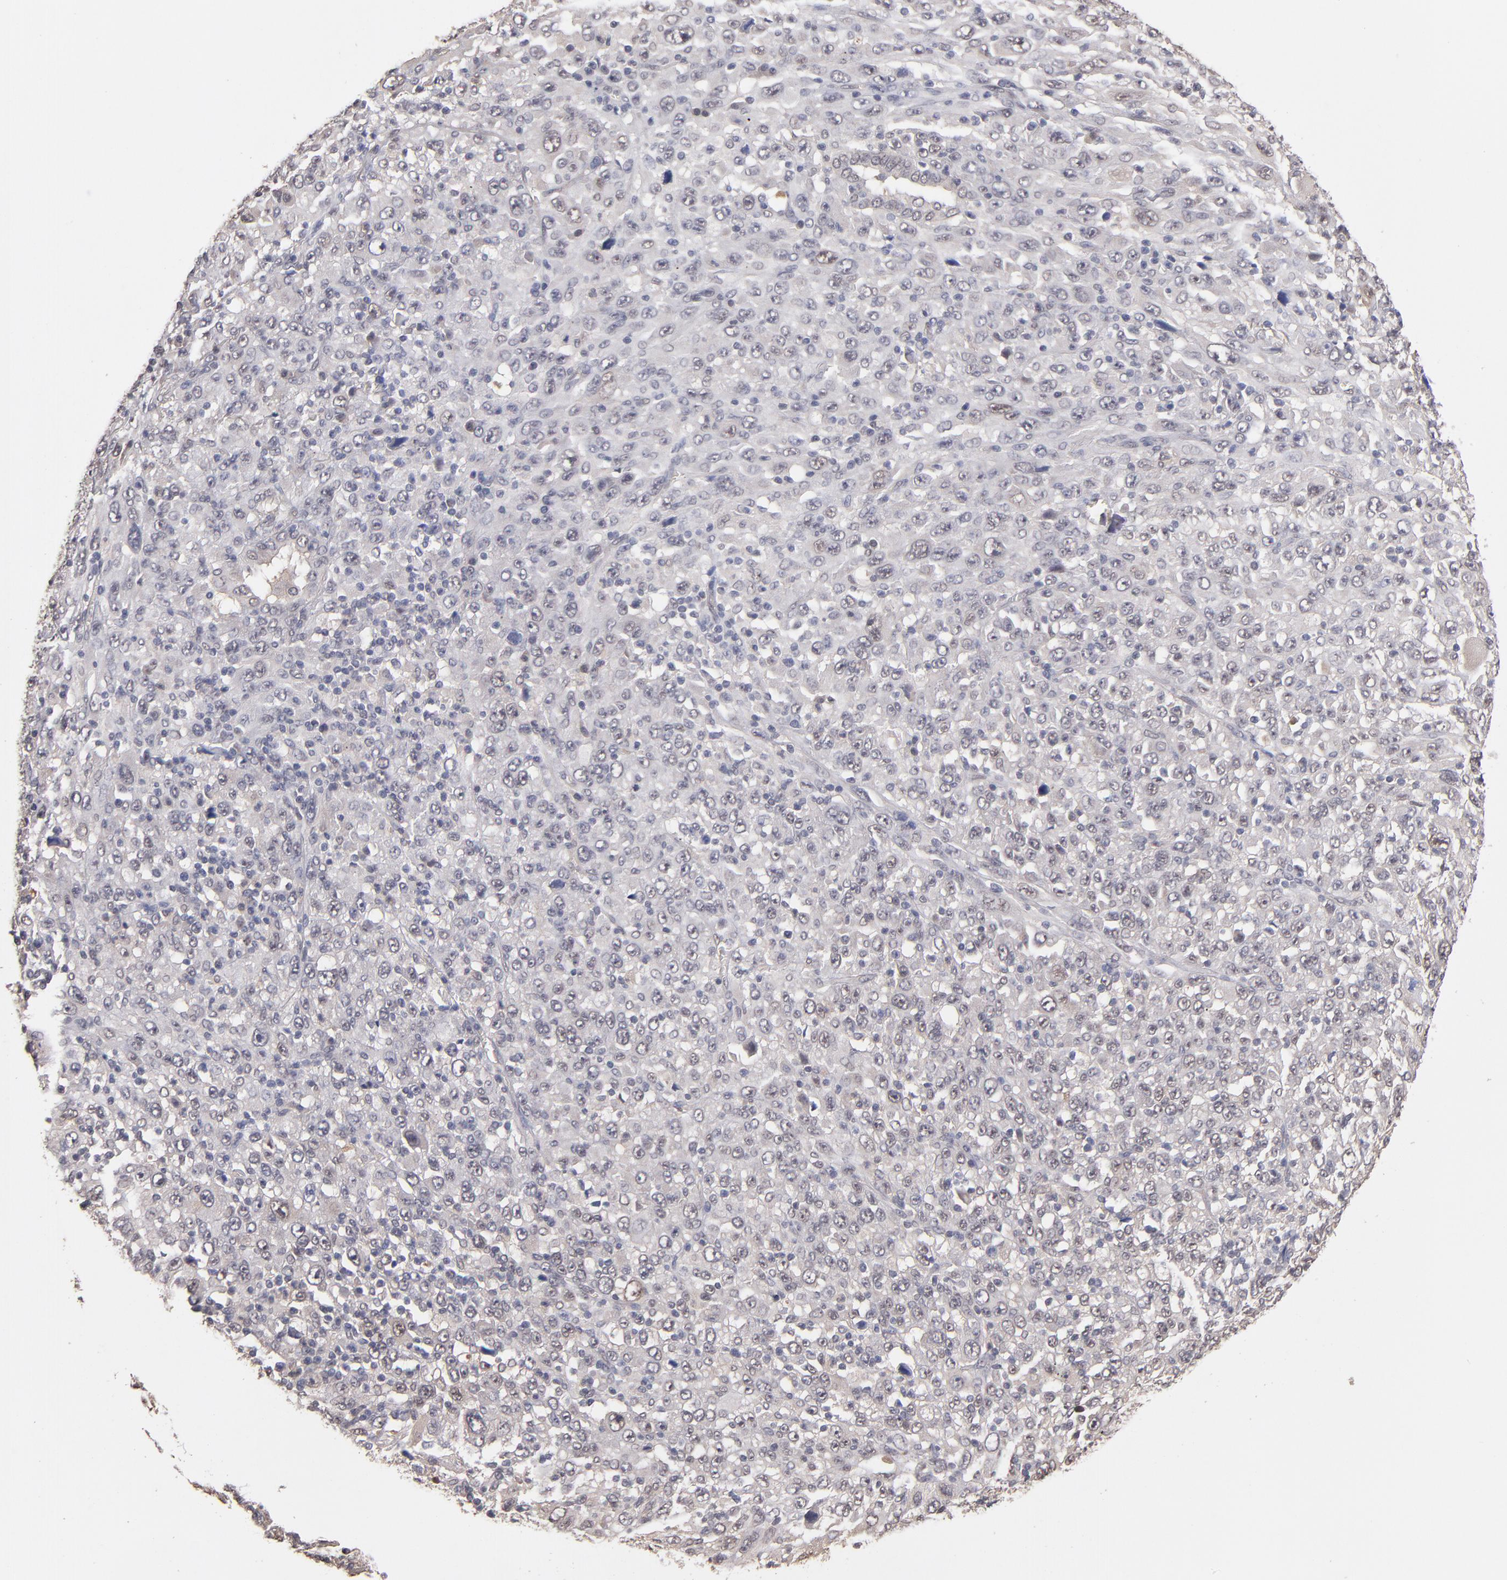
{"staining": {"intensity": "weak", "quantity": "<25%", "location": "cytoplasmic/membranous"}, "tissue": "melanoma", "cell_type": "Tumor cells", "image_type": "cancer", "snomed": [{"axis": "morphology", "description": "Malignant melanoma, Metastatic site"}, {"axis": "topography", "description": "Skin"}], "caption": "This is a photomicrograph of immunohistochemistry staining of malignant melanoma (metastatic site), which shows no positivity in tumor cells.", "gene": "PSMD10", "patient": {"sex": "female", "age": 56}}